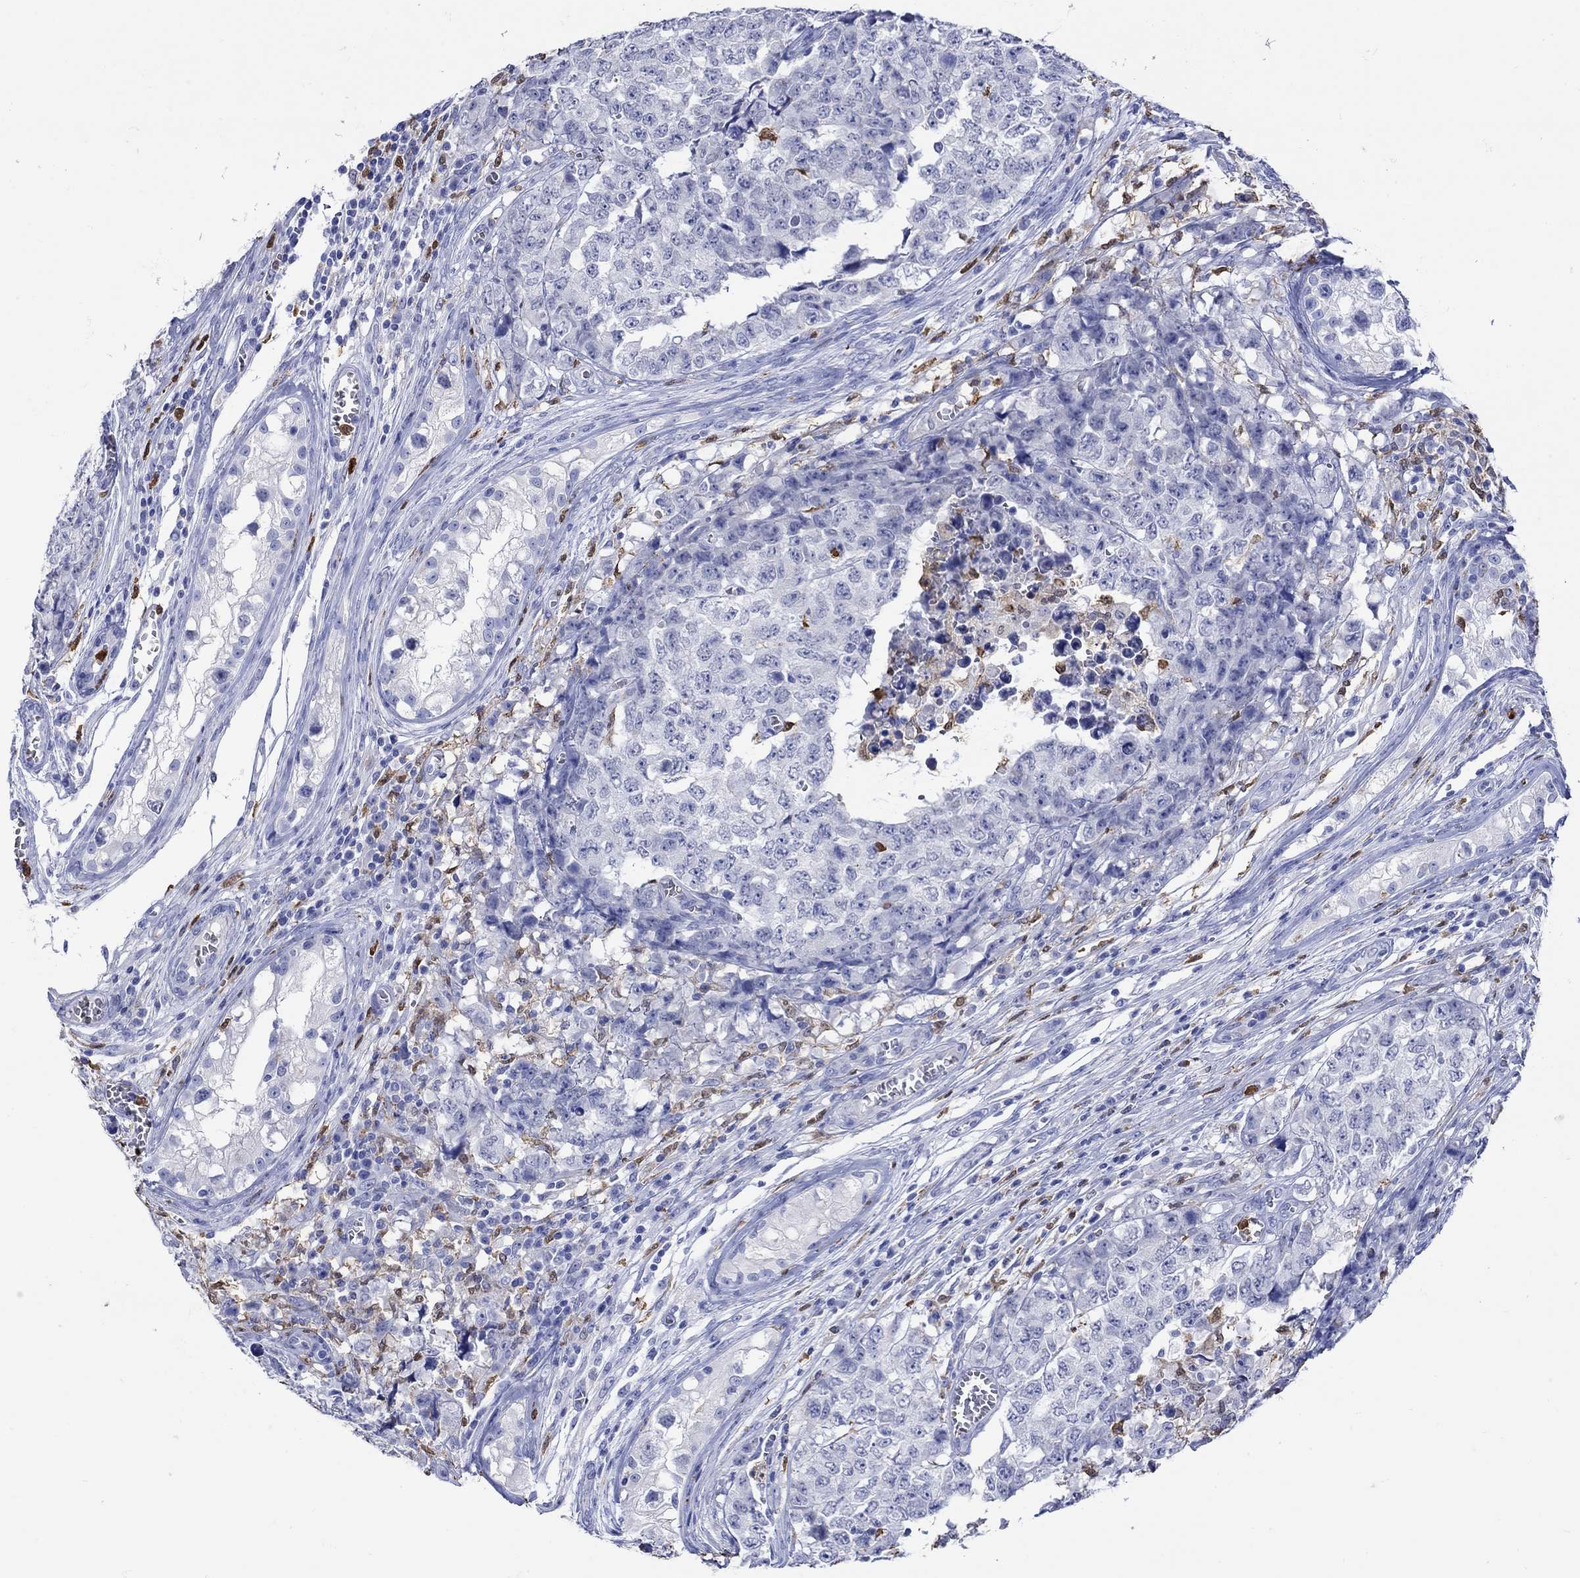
{"staining": {"intensity": "negative", "quantity": "none", "location": "none"}, "tissue": "testis cancer", "cell_type": "Tumor cells", "image_type": "cancer", "snomed": [{"axis": "morphology", "description": "Carcinoma, Embryonal, NOS"}, {"axis": "topography", "description": "Testis"}], "caption": "There is no significant expression in tumor cells of testis cancer (embryonal carcinoma).", "gene": "LINGO3", "patient": {"sex": "male", "age": 23}}